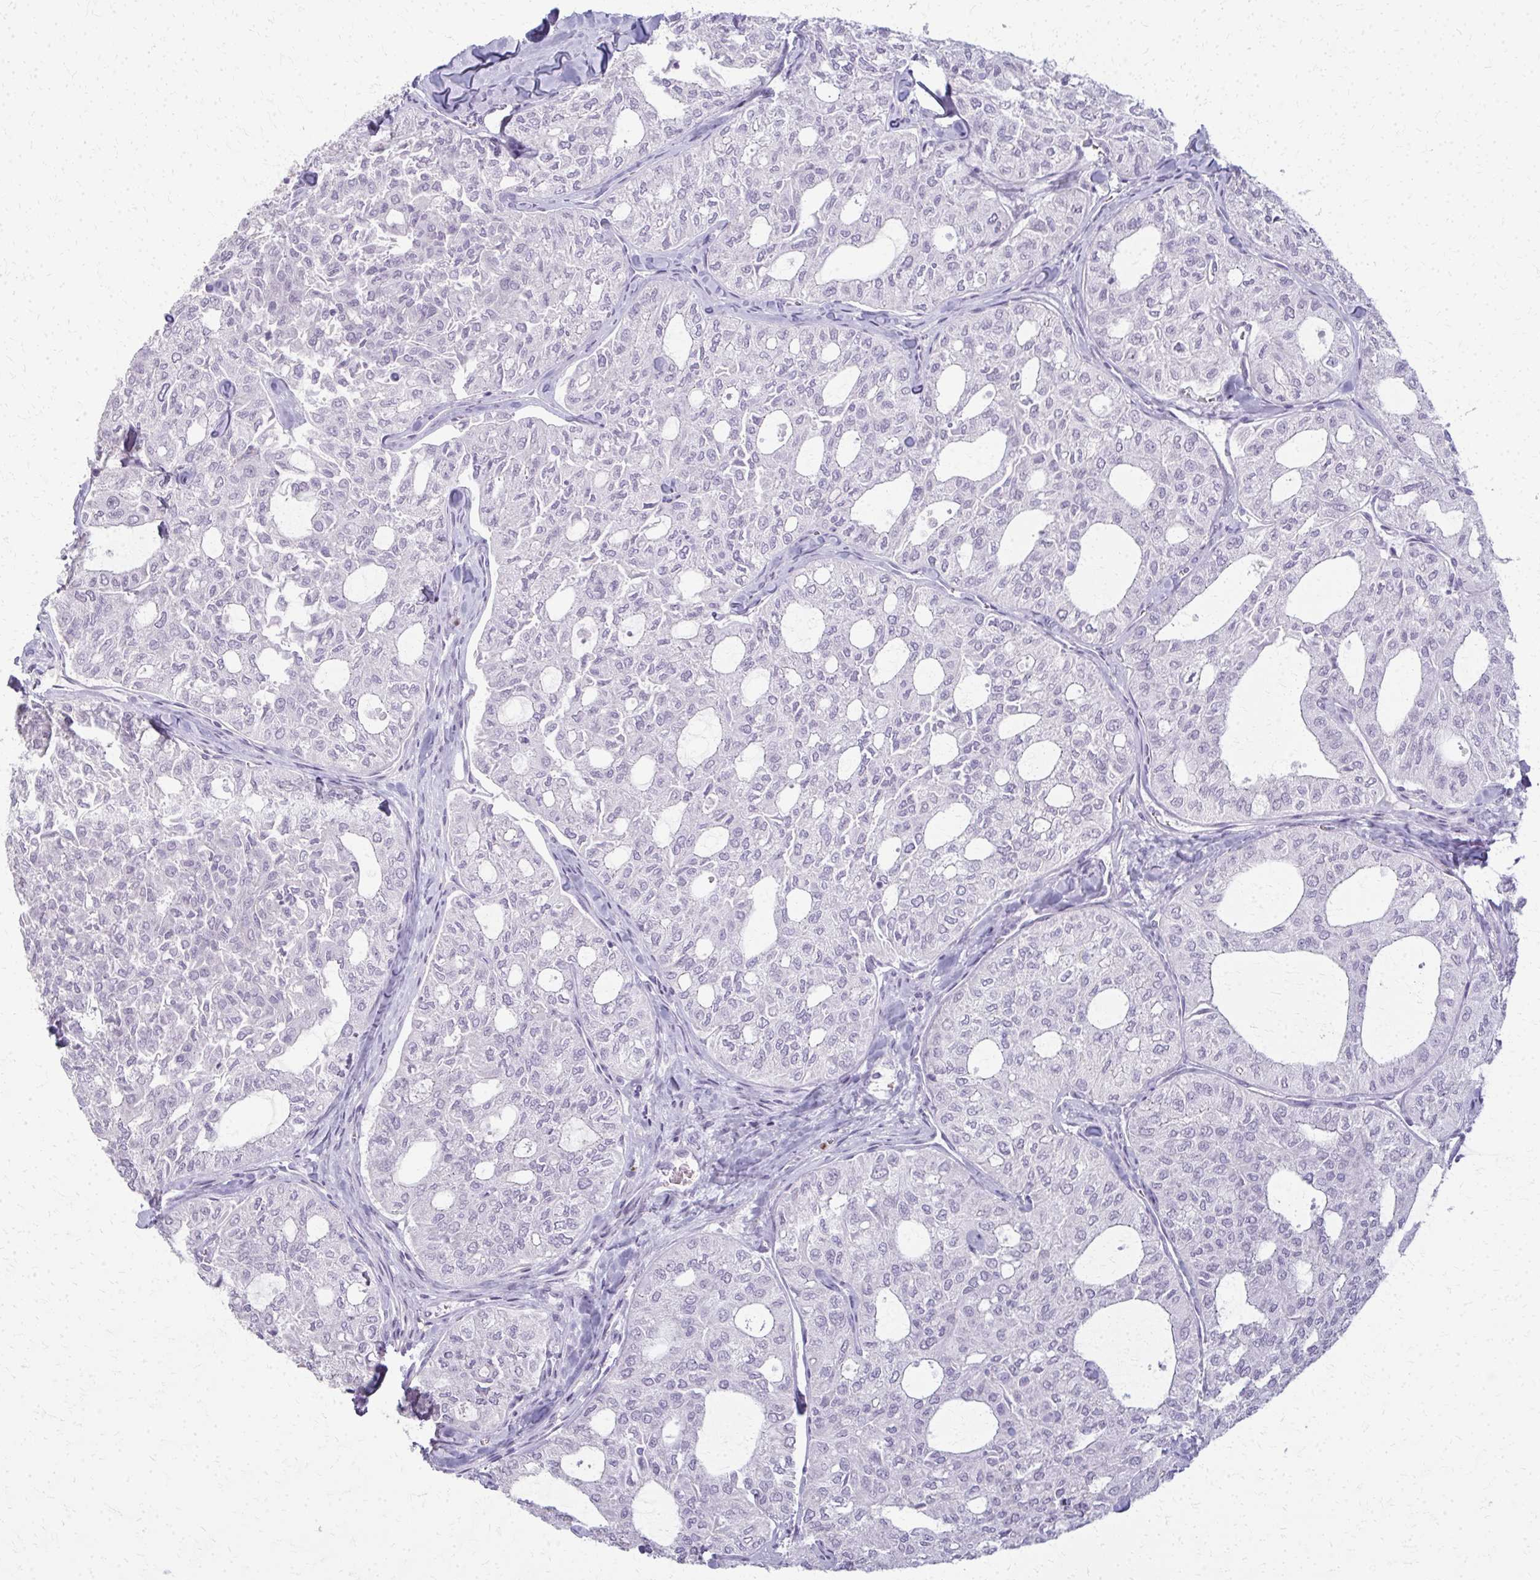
{"staining": {"intensity": "negative", "quantity": "none", "location": "none"}, "tissue": "thyroid cancer", "cell_type": "Tumor cells", "image_type": "cancer", "snomed": [{"axis": "morphology", "description": "Follicular adenoma carcinoma, NOS"}, {"axis": "topography", "description": "Thyroid gland"}], "caption": "Thyroid follicular adenoma carcinoma was stained to show a protein in brown. There is no significant staining in tumor cells.", "gene": "CA3", "patient": {"sex": "male", "age": 75}}